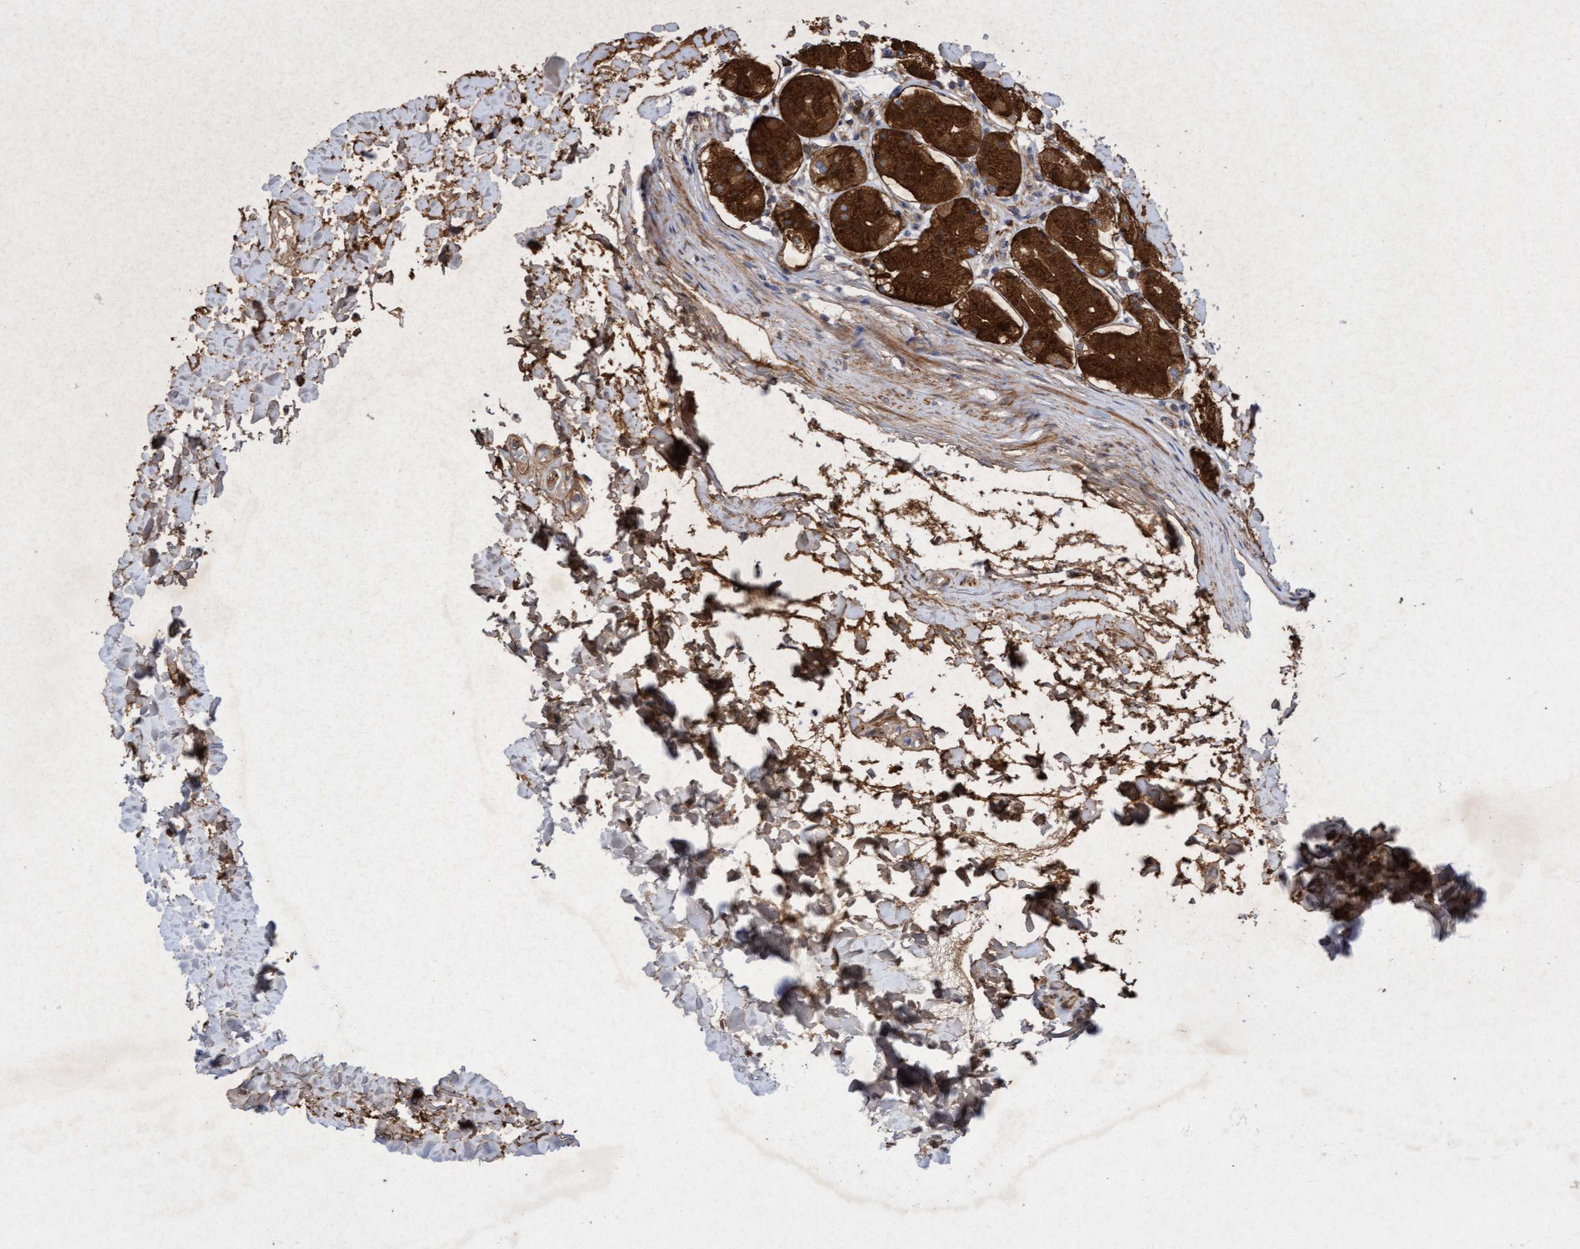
{"staining": {"intensity": "strong", "quantity": ">75%", "location": "cytoplasmic/membranous"}, "tissue": "stomach", "cell_type": "Glandular cells", "image_type": "normal", "snomed": [{"axis": "morphology", "description": "Normal tissue, NOS"}, {"axis": "topography", "description": "Stomach"}, {"axis": "topography", "description": "Stomach, lower"}], "caption": "Stomach stained for a protein reveals strong cytoplasmic/membranous positivity in glandular cells.", "gene": "ELP5", "patient": {"sex": "female", "age": 56}}